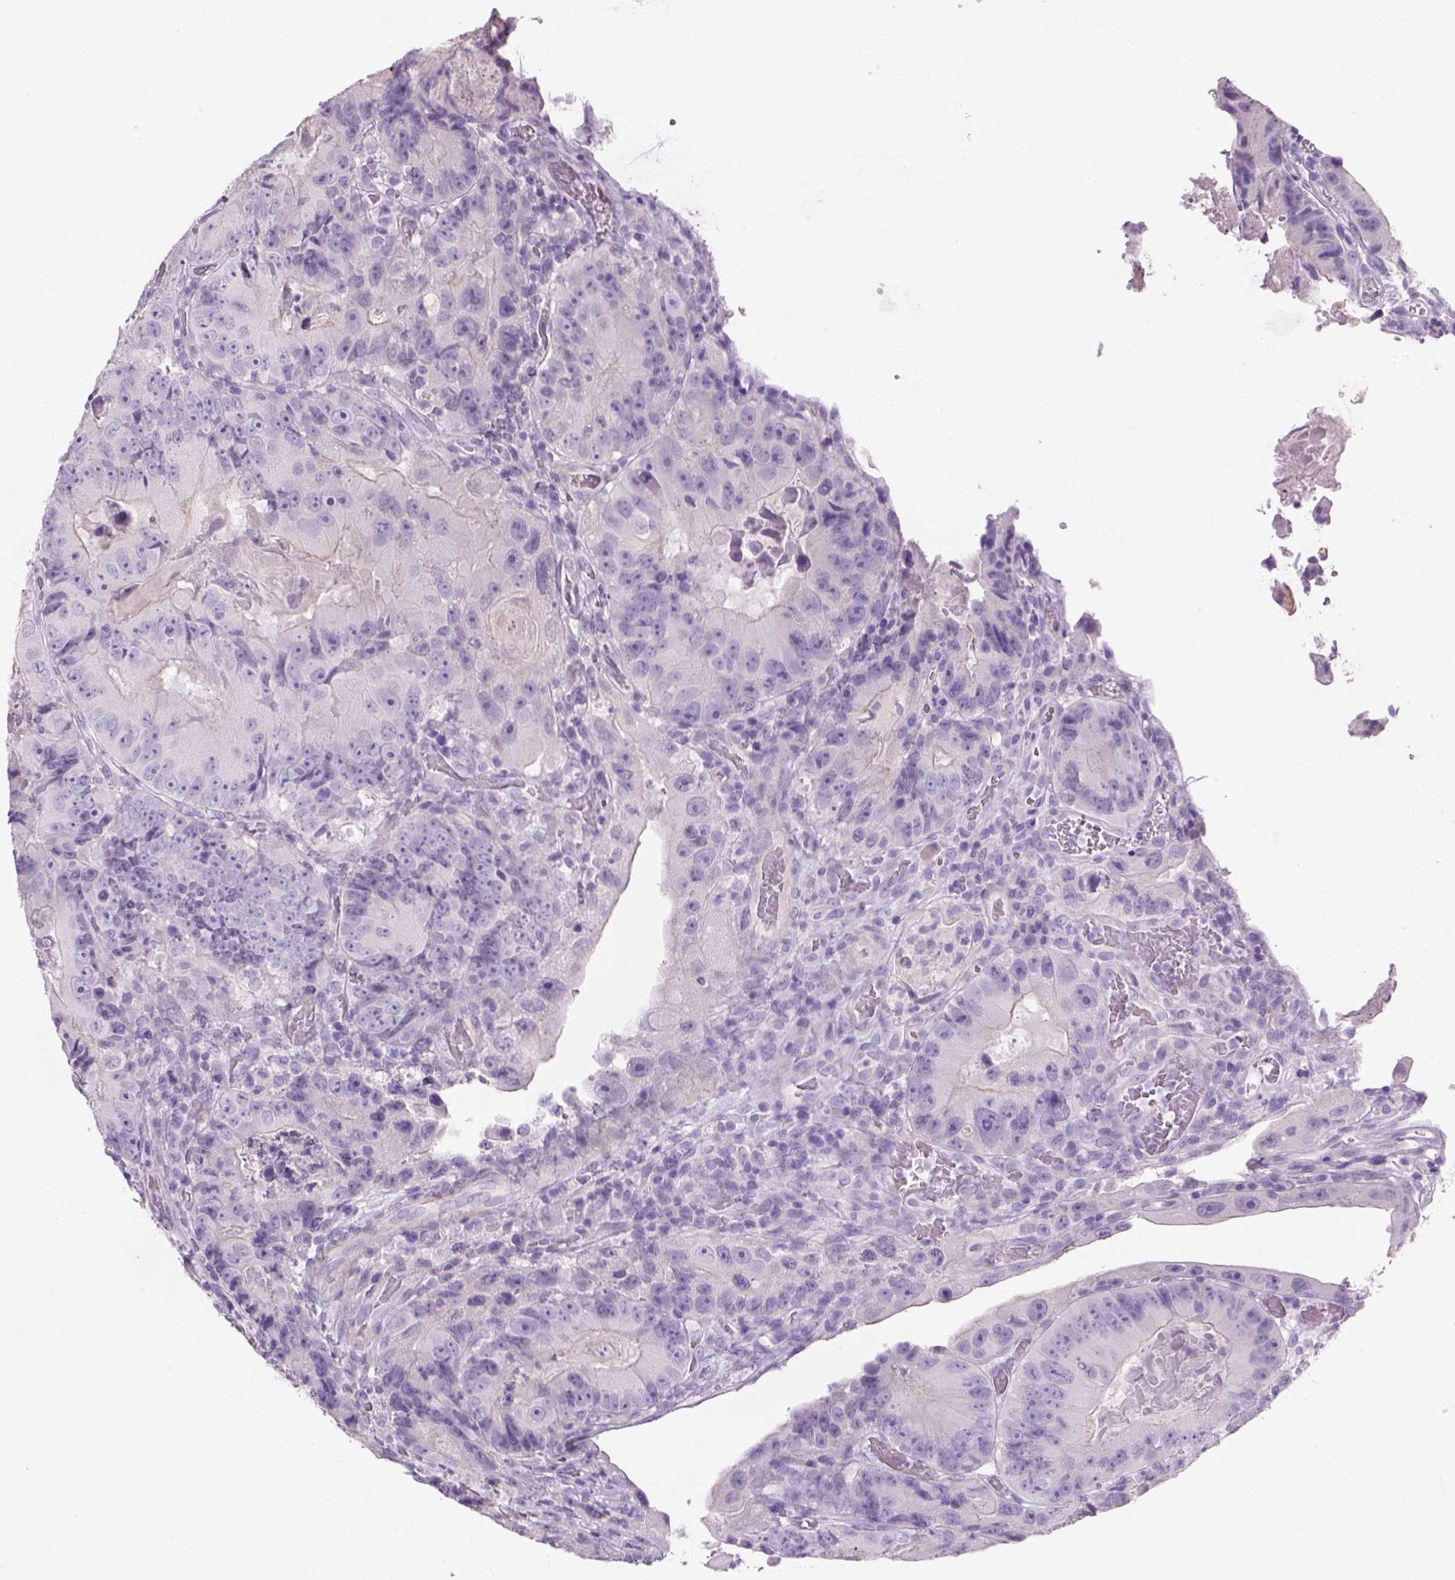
{"staining": {"intensity": "negative", "quantity": "none", "location": "none"}, "tissue": "colorectal cancer", "cell_type": "Tumor cells", "image_type": "cancer", "snomed": [{"axis": "morphology", "description": "Adenocarcinoma, NOS"}, {"axis": "topography", "description": "Colon"}], "caption": "Tumor cells are negative for protein expression in human colorectal cancer.", "gene": "TENM4", "patient": {"sex": "female", "age": 86}}